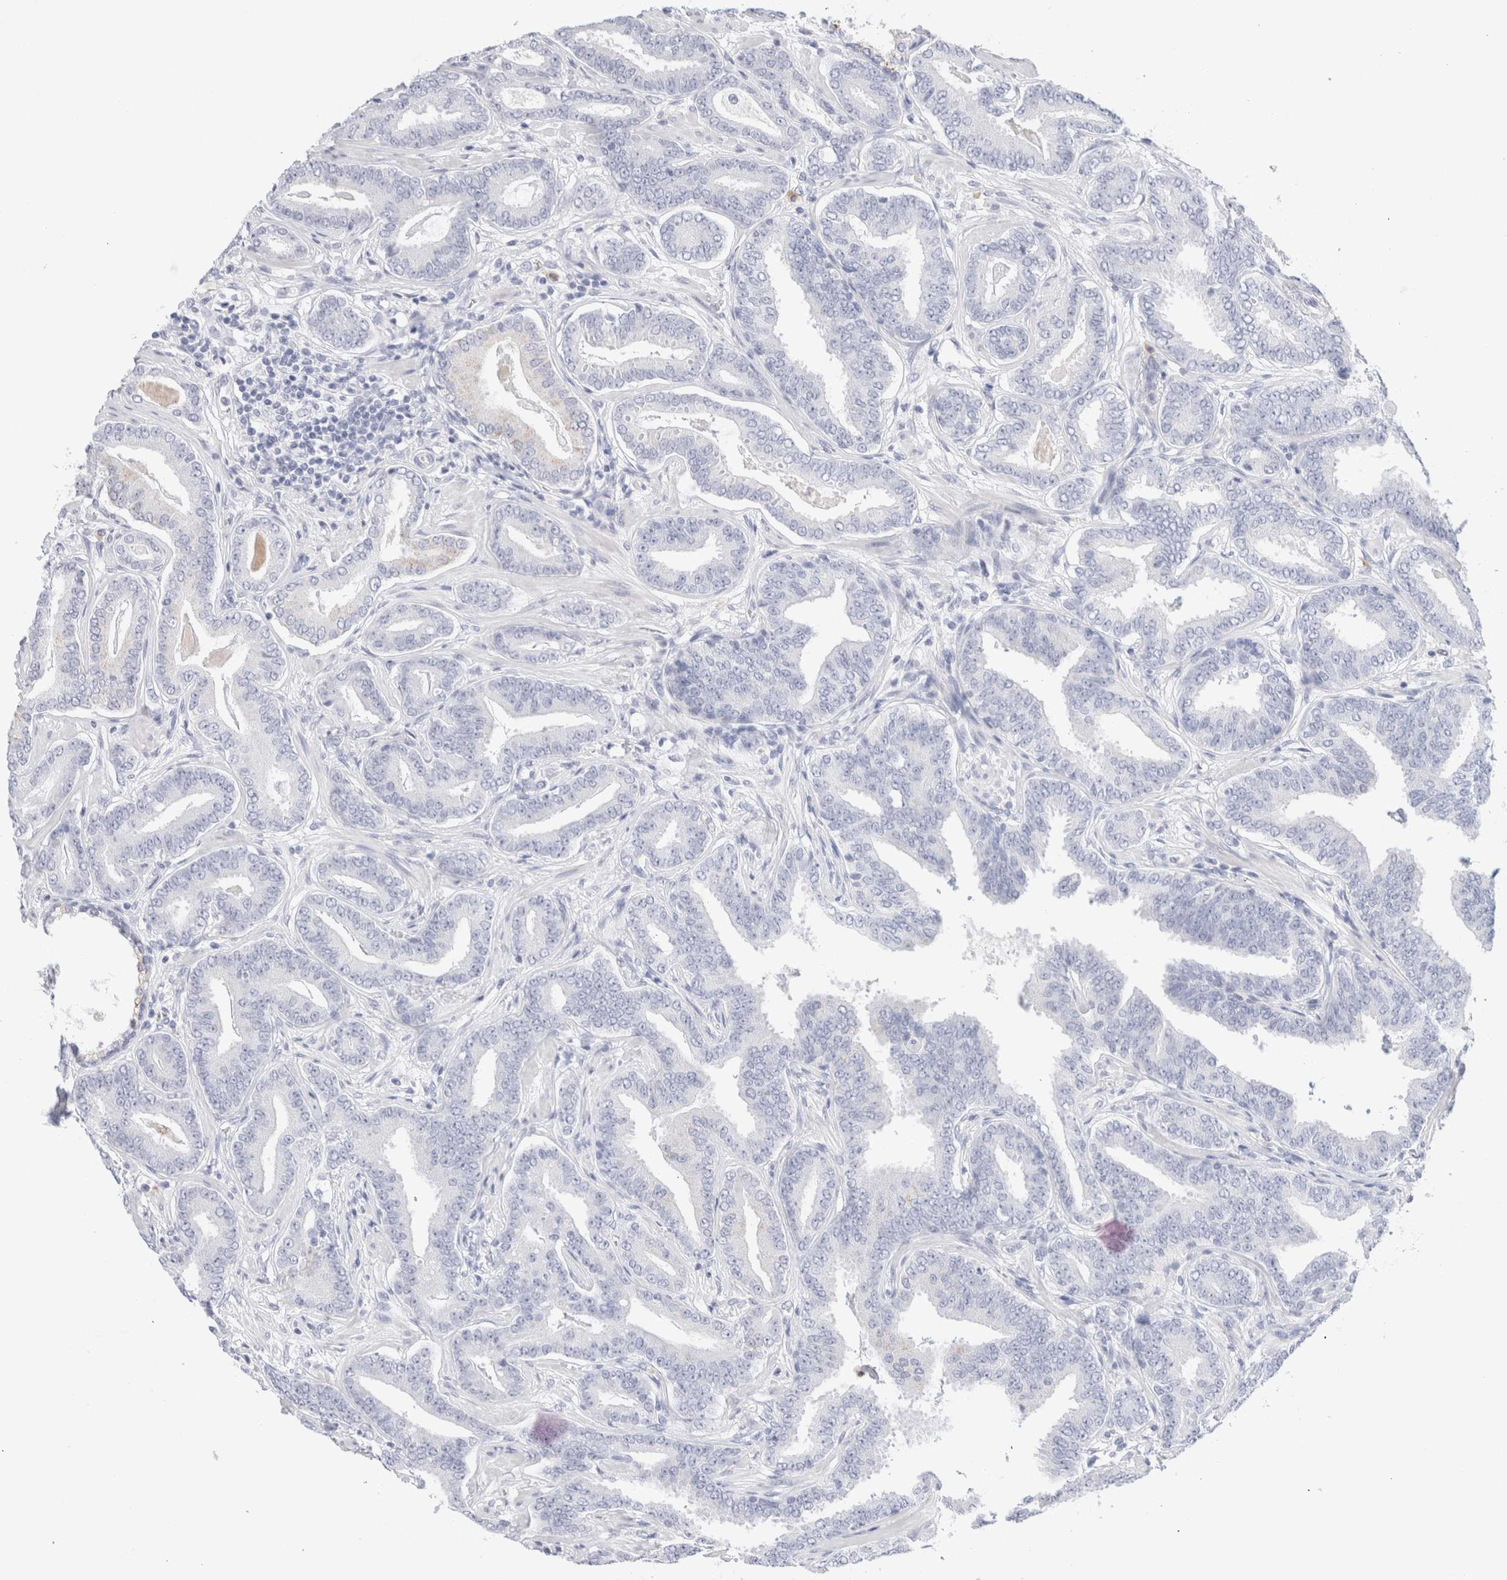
{"staining": {"intensity": "negative", "quantity": "none", "location": "none"}, "tissue": "prostate cancer", "cell_type": "Tumor cells", "image_type": "cancer", "snomed": [{"axis": "morphology", "description": "Adenocarcinoma, Low grade"}, {"axis": "topography", "description": "Prostate"}], "caption": "Prostate cancer was stained to show a protein in brown. There is no significant staining in tumor cells.", "gene": "ARG1", "patient": {"sex": "male", "age": 62}}